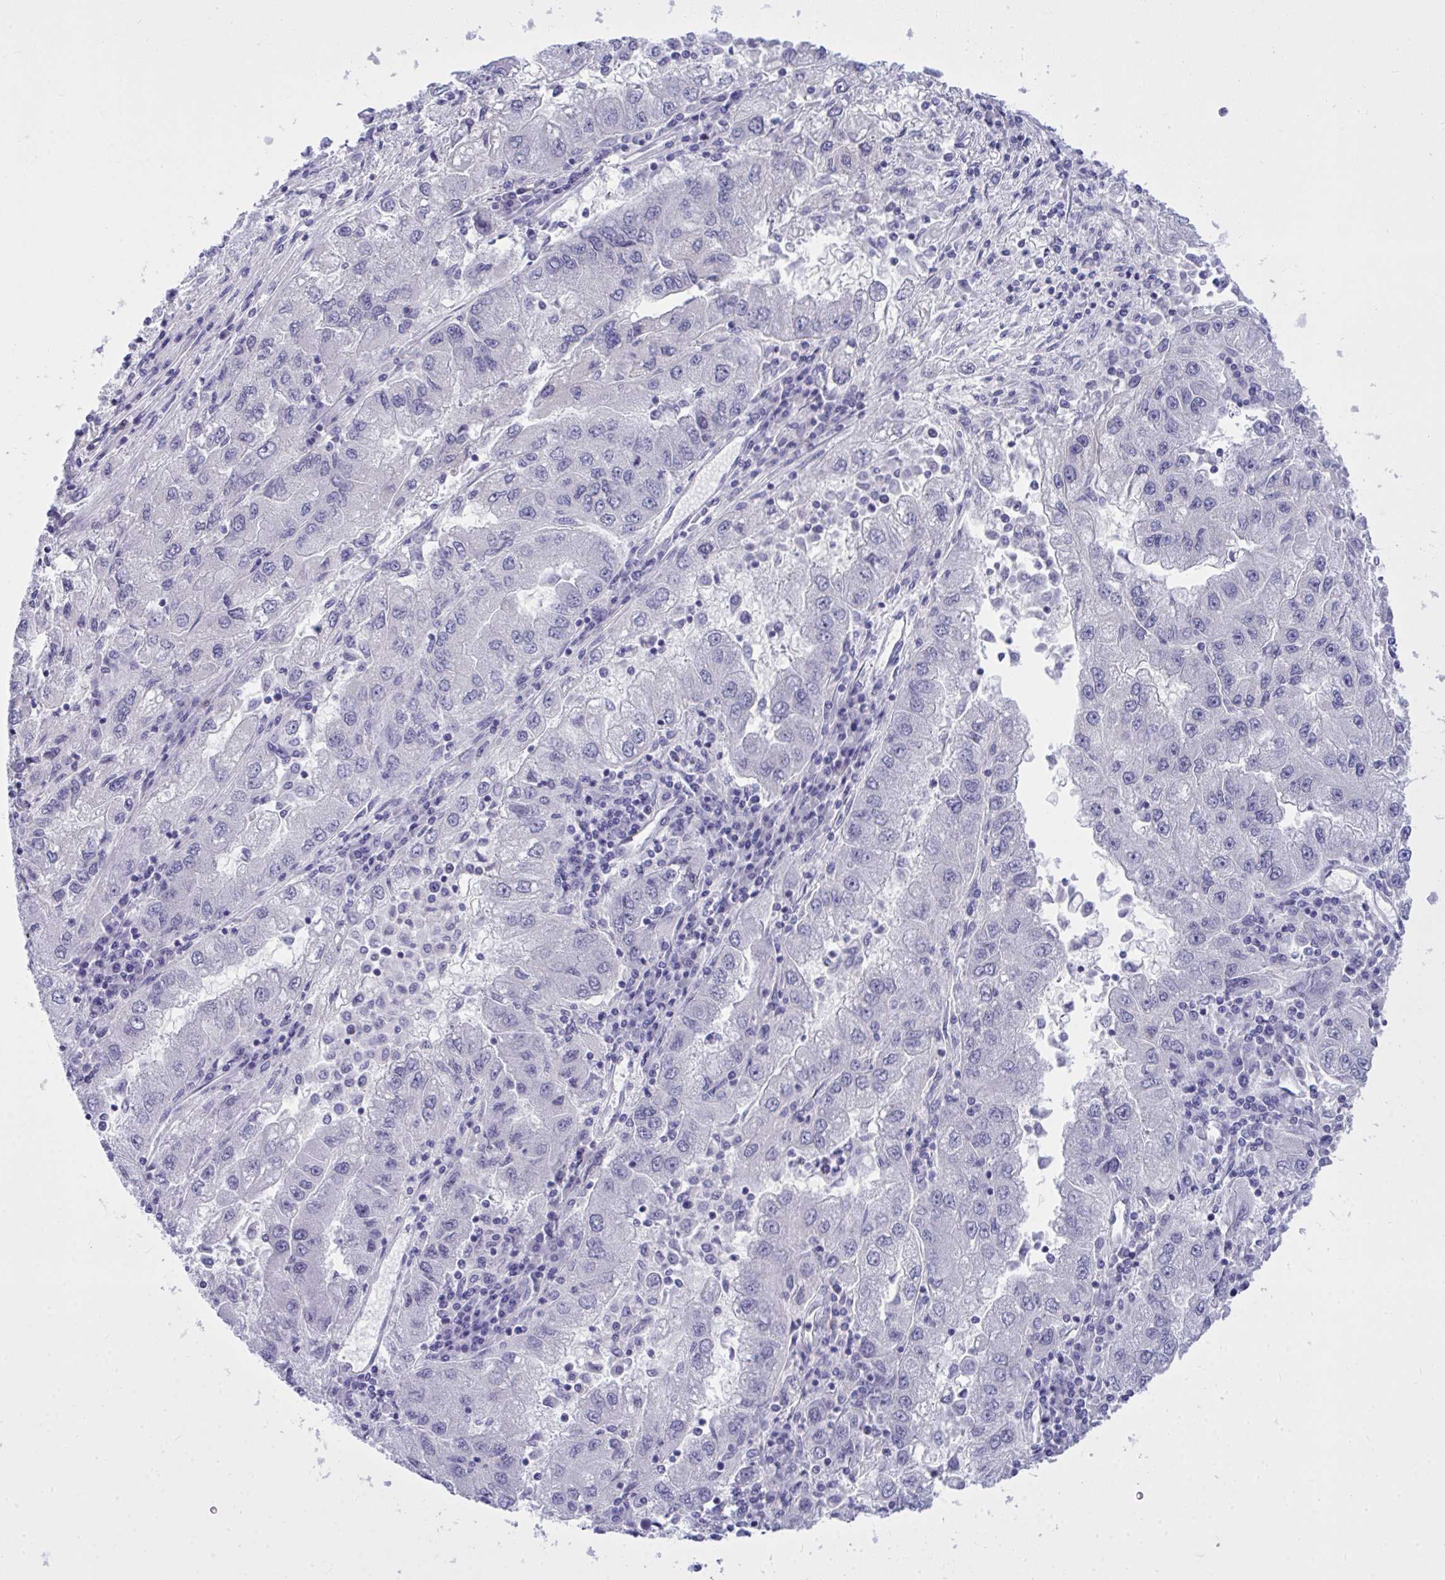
{"staining": {"intensity": "negative", "quantity": "none", "location": "none"}, "tissue": "lung cancer", "cell_type": "Tumor cells", "image_type": "cancer", "snomed": [{"axis": "morphology", "description": "Adenocarcinoma, NOS"}, {"axis": "morphology", "description": "Adenocarcinoma primary or metastatic"}, {"axis": "topography", "description": "Lung"}], "caption": "Human lung cancer stained for a protein using IHC displays no expression in tumor cells.", "gene": "TEAD4", "patient": {"sex": "male", "age": 74}}